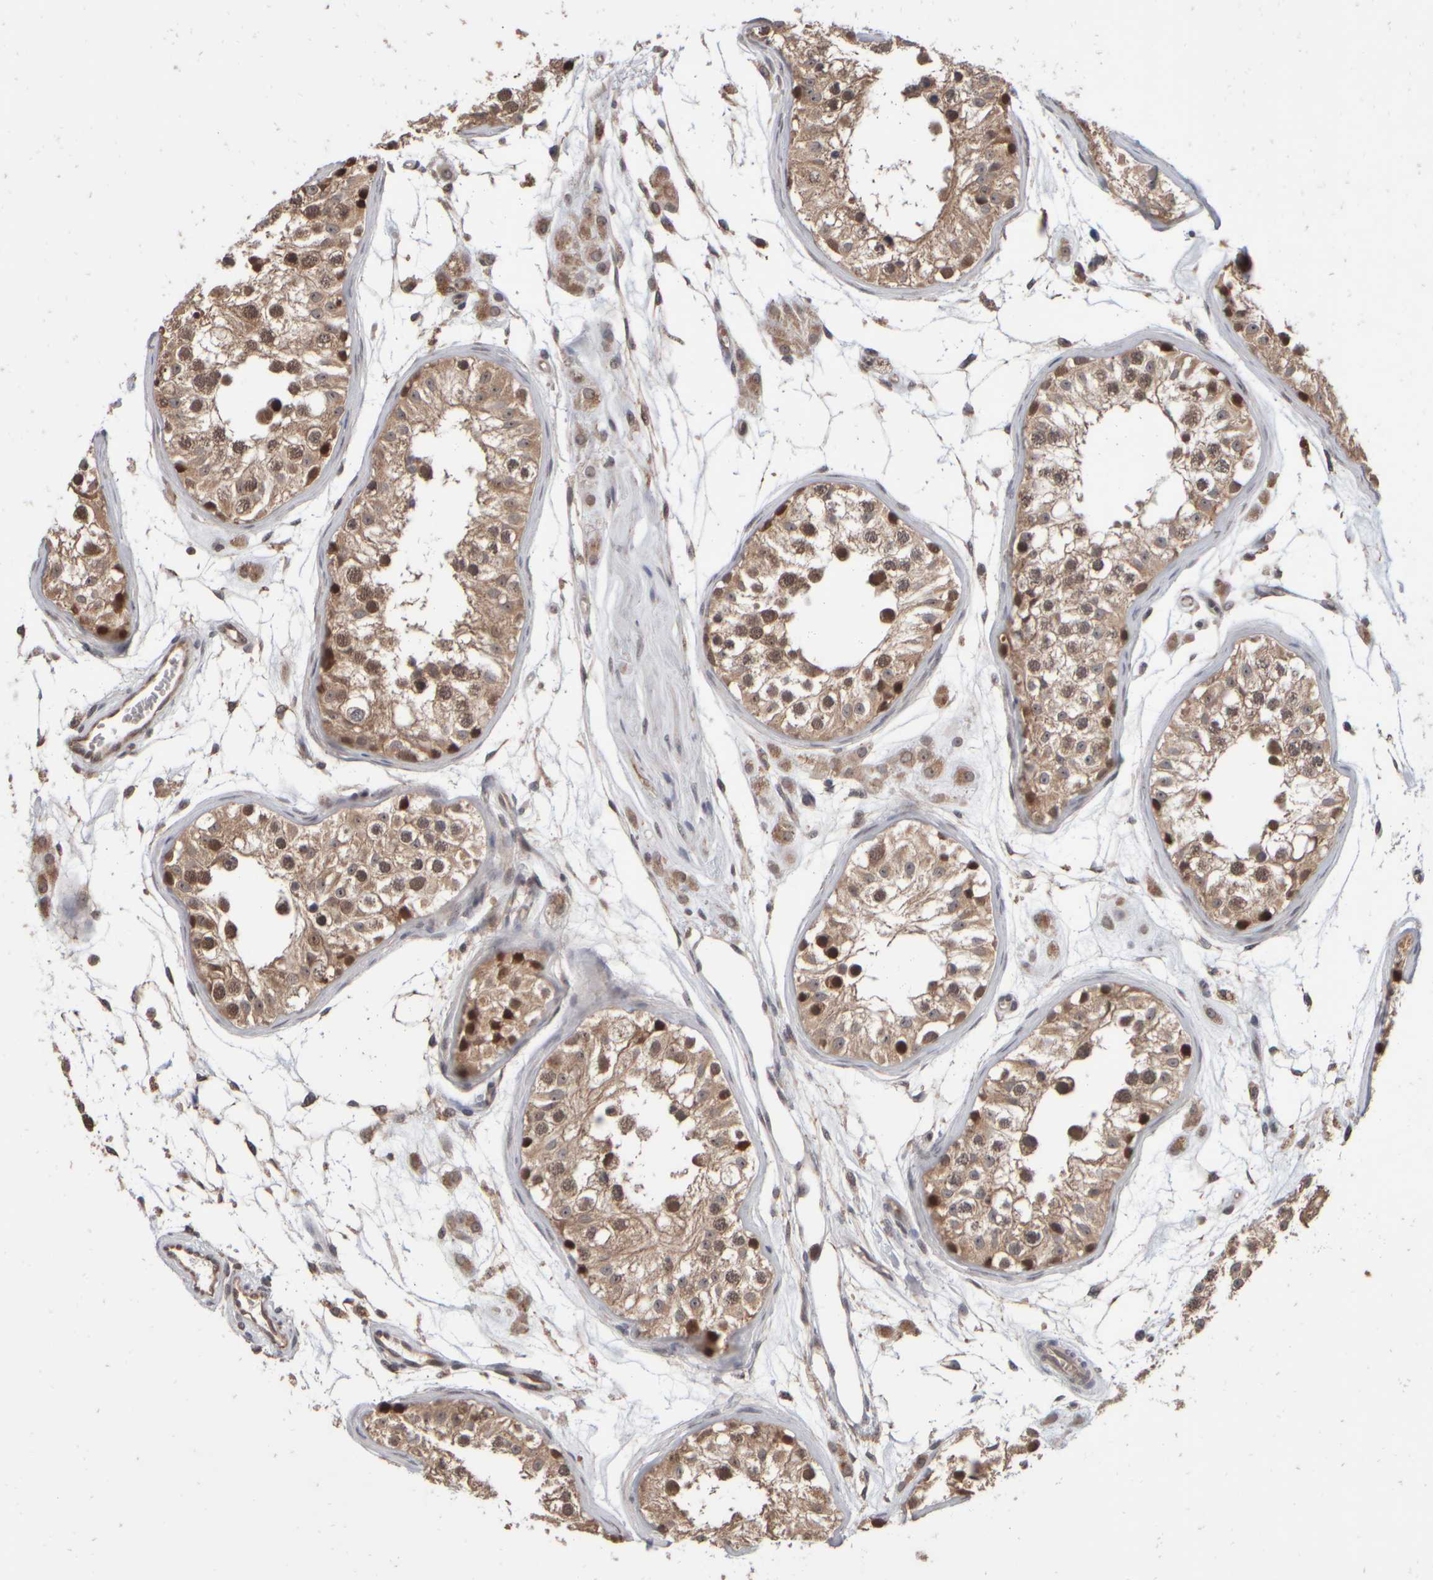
{"staining": {"intensity": "moderate", "quantity": ">75%", "location": "cytoplasmic/membranous"}, "tissue": "testis", "cell_type": "Cells in seminiferous ducts", "image_type": "normal", "snomed": [{"axis": "morphology", "description": "Normal tissue, NOS"}, {"axis": "morphology", "description": "Adenocarcinoma, metastatic, NOS"}, {"axis": "topography", "description": "Testis"}], "caption": "Testis stained with immunohistochemistry (IHC) exhibits moderate cytoplasmic/membranous expression in approximately >75% of cells in seminiferous ducts.", "gene": "ABHD11", "patient": {"sex": "male", "age": 26}}